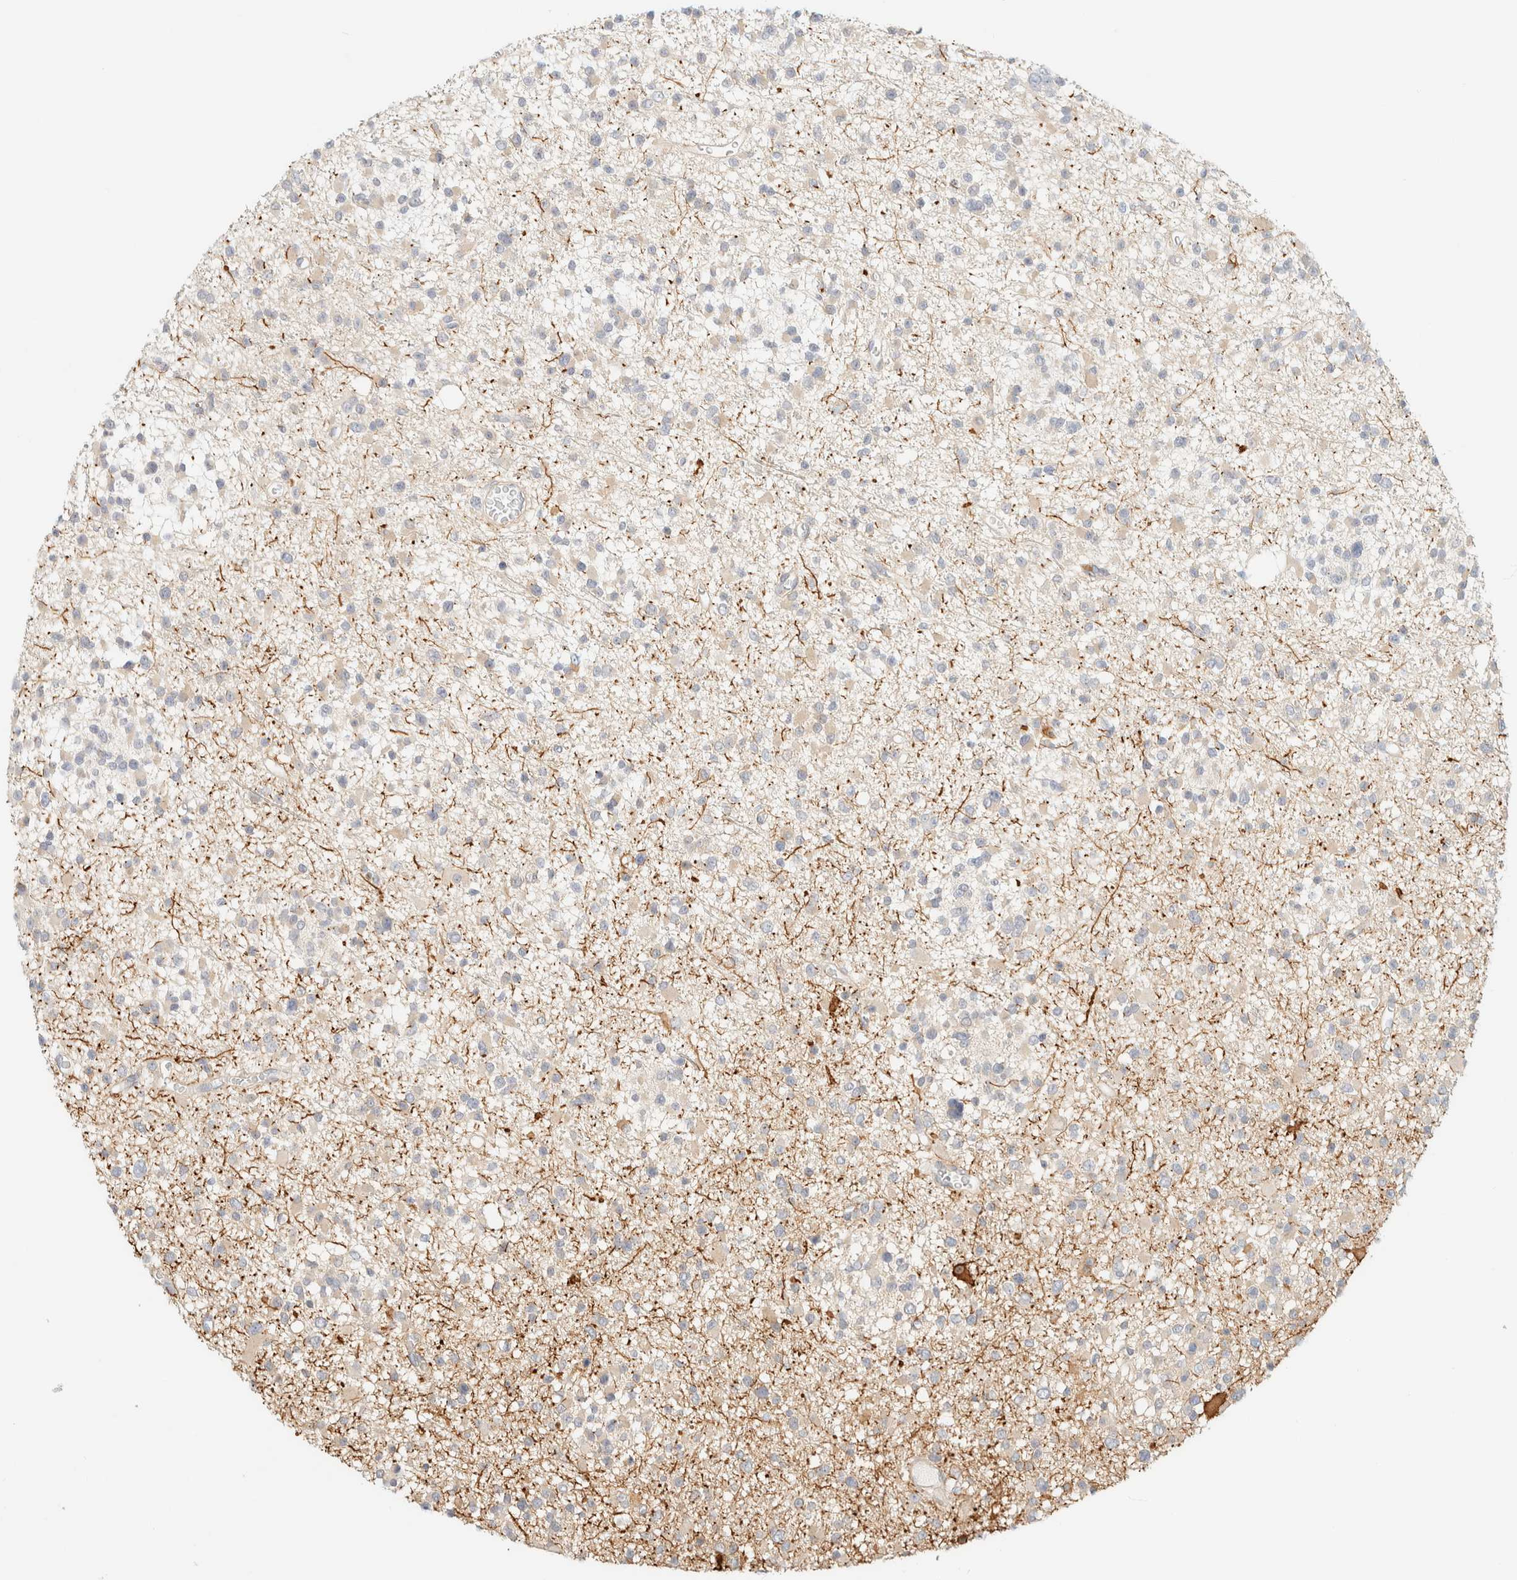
{"staining": {"intensity": "weak", "quantity": "<25%", "location": "cytoplasmic/membranous"}, "tissue": "glioma", "cell_type": "Tumor cells", "image_type": "cancer", "snomed": [{"axis": "morphology", "description": "Glioma, malignant, Low grade"}, {"axis": "topography", "description": "Brain"}], "caption": "A high-resolution micrograph shows IHC staining of glioma, which reveals no significant positivity in tumor cells.", "gene": "GPI", "patient": {"sex": "female", "age": 22}}